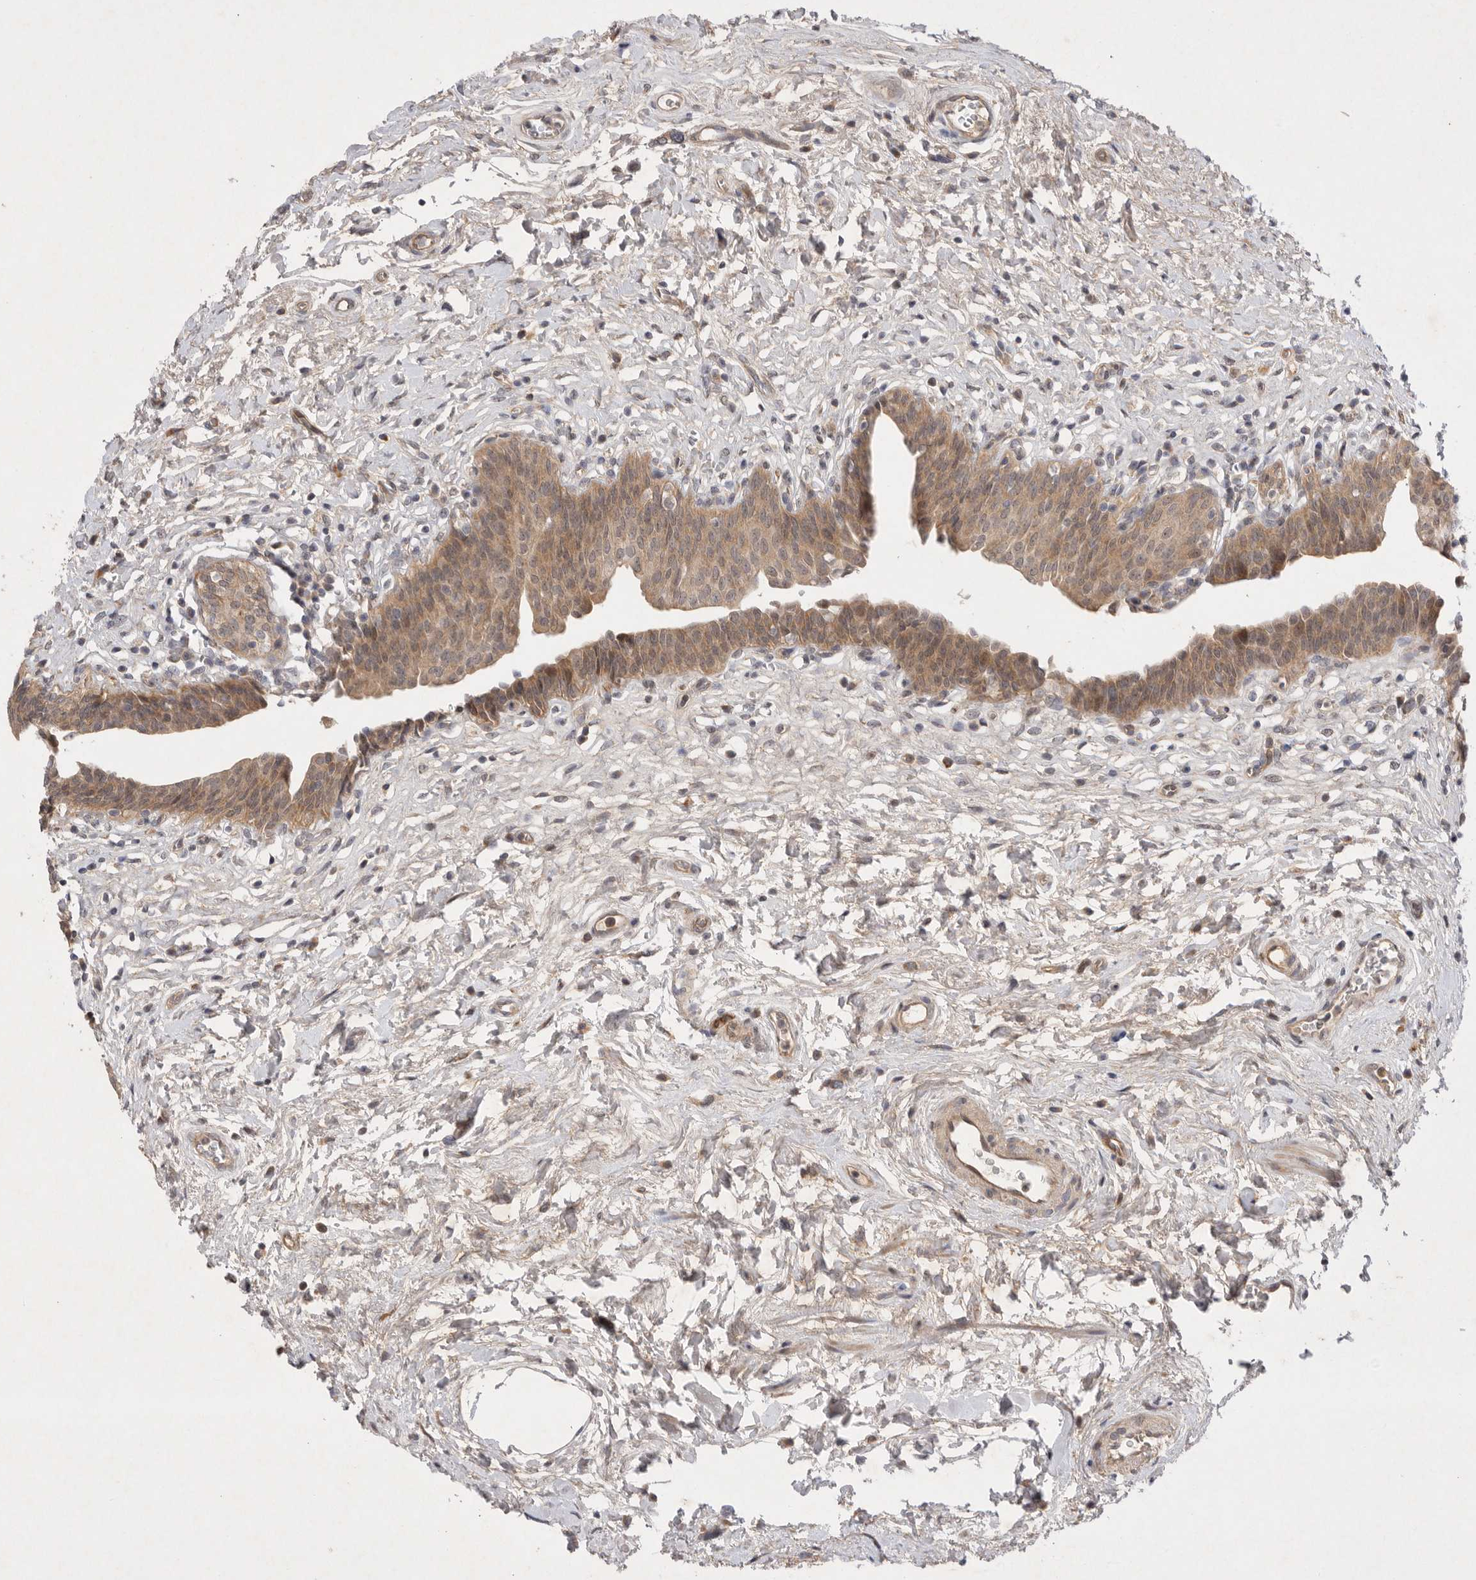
{"staining": {"intensity": "moderate", "quantity": ">75%", "location": "cytoplasmic/membranous"}, "tissue": "urinary bladder", "cell_type": "Urothelial cells", "image_type": "normal", "snomed": [{"axis": "morphology", "description": "Normal tissue, NOS"}, {"axis": "topography", "description": "Urinary bladder"}], "caption": "About >75% of urothelial cells in normal human urinary bladder demonstrate moderate cytoplasmic/membranous protein positivity as visualized by brown immunohistochemical staining.", "gene": "PTPDC1", "patient": {"sex": "male", "age": 83}}